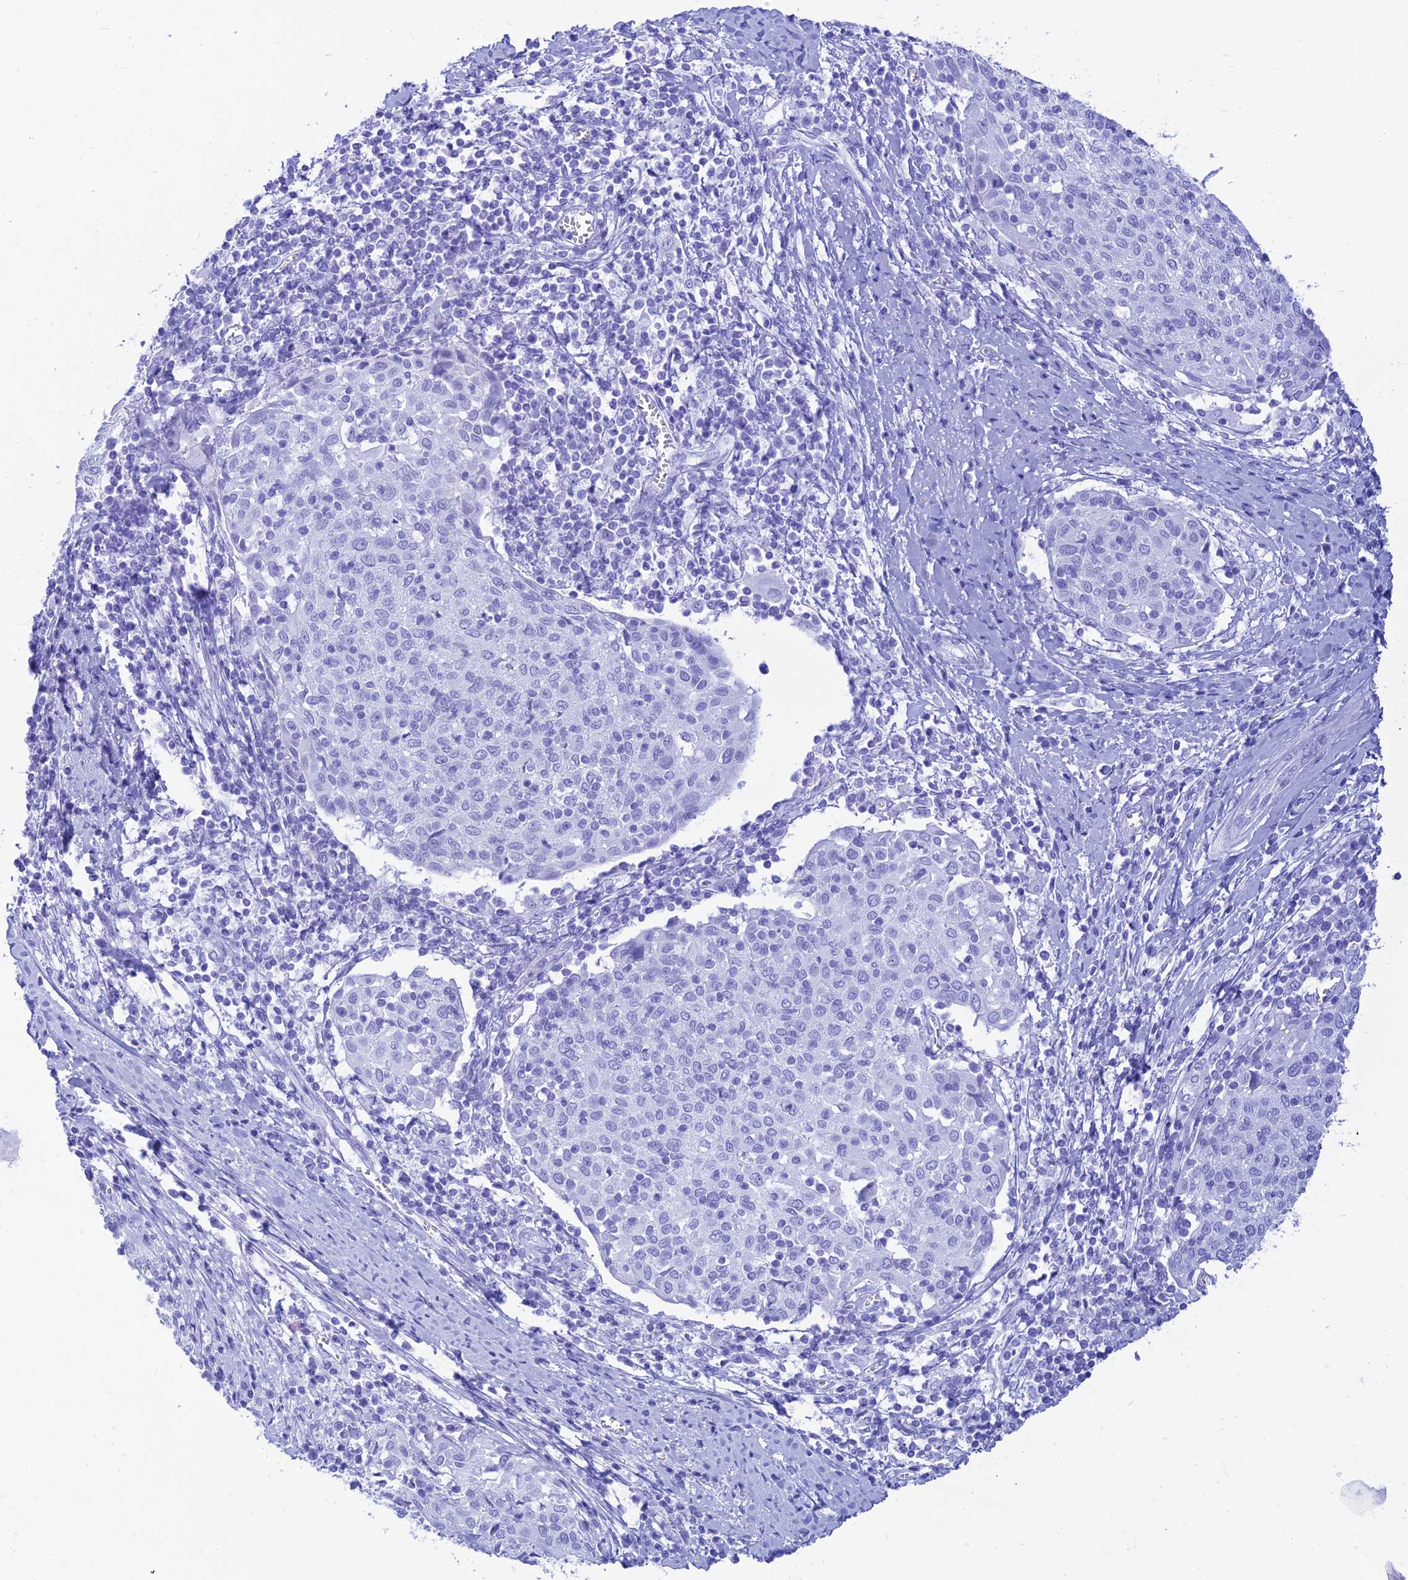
{"staining": {"intensity": "negative", "quantity": "none", "location": "none"}, "tissue": "cervical cancer", "cell_type": "Tumor cells", "image_type": "cancer", "snomed": [{"axis": "morphology", "description": "Squamous cell carcinoma, NOS"}, {"axis": "topography", "description": "Cervix"}], "caption": "Cervical cancer stained for a protein using immunohistochemistry (IHC) exhibits no expression tumor cells.", "gene": "PRNP", "patient": {"sex": "female", "age": 52}}